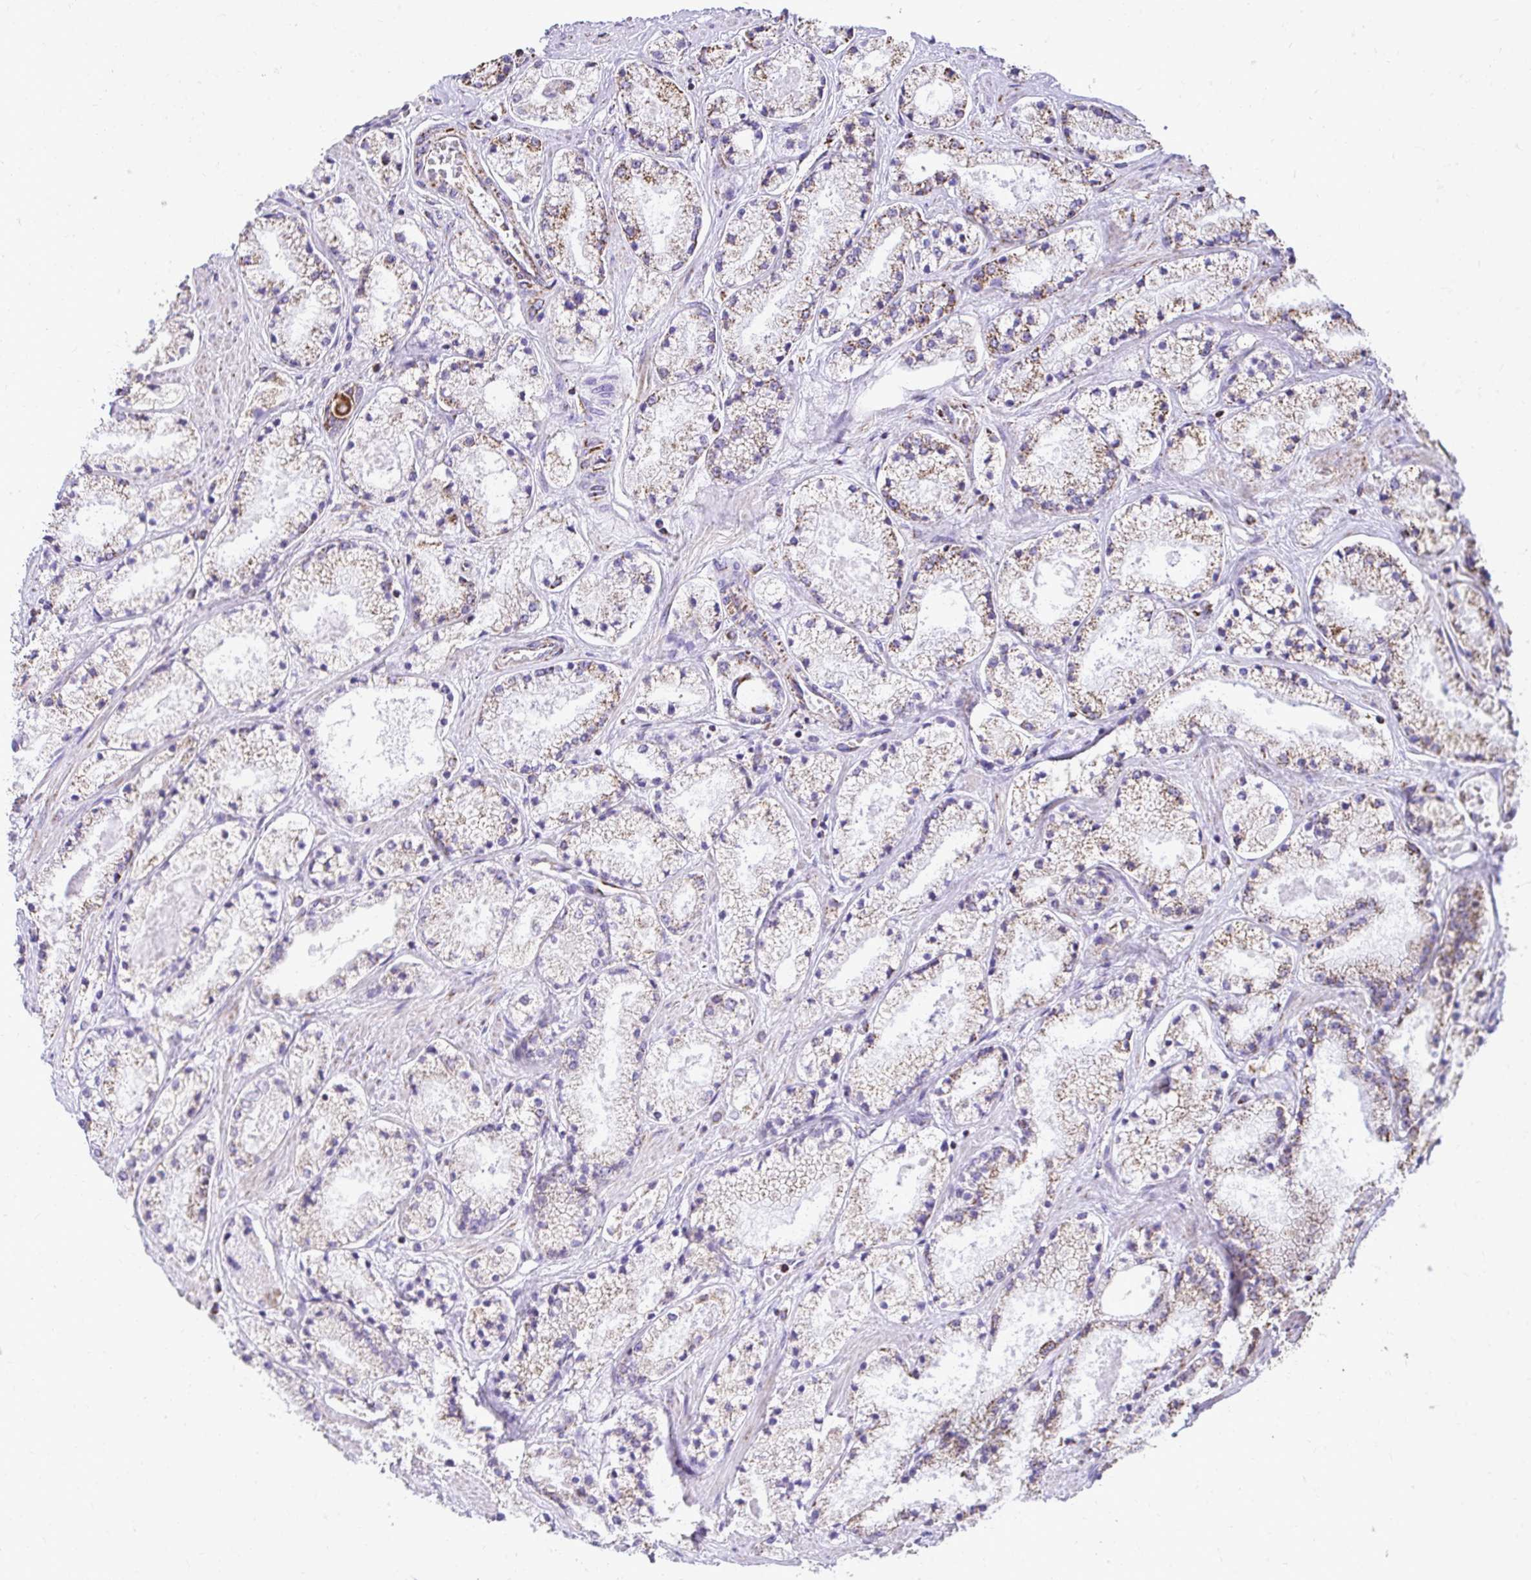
{"staining": {"intensity": "moderate", "quantity": ">75%", "location": "cytoplasmic/membranous"}, "tissue": "prostate cancer", "cell_type": "Tumor cells", "image_type": "cancer", "snomed": [{"axis": "morphology", "description": "Adenocarcinoma, High grade"}, {"axis": "topography", "description": "Prostate"}], "caption": "This image demonstrates prostate cancer stained with immunohistochemistry (IHC) to label a protein in brown. The cytoplasmic/membranous of tumor cells show moderate positivity for the protein. Nuclei are counter-stained blue.", "gene": "MPZL2", "patient": {"sex": "male", "age": 63}}